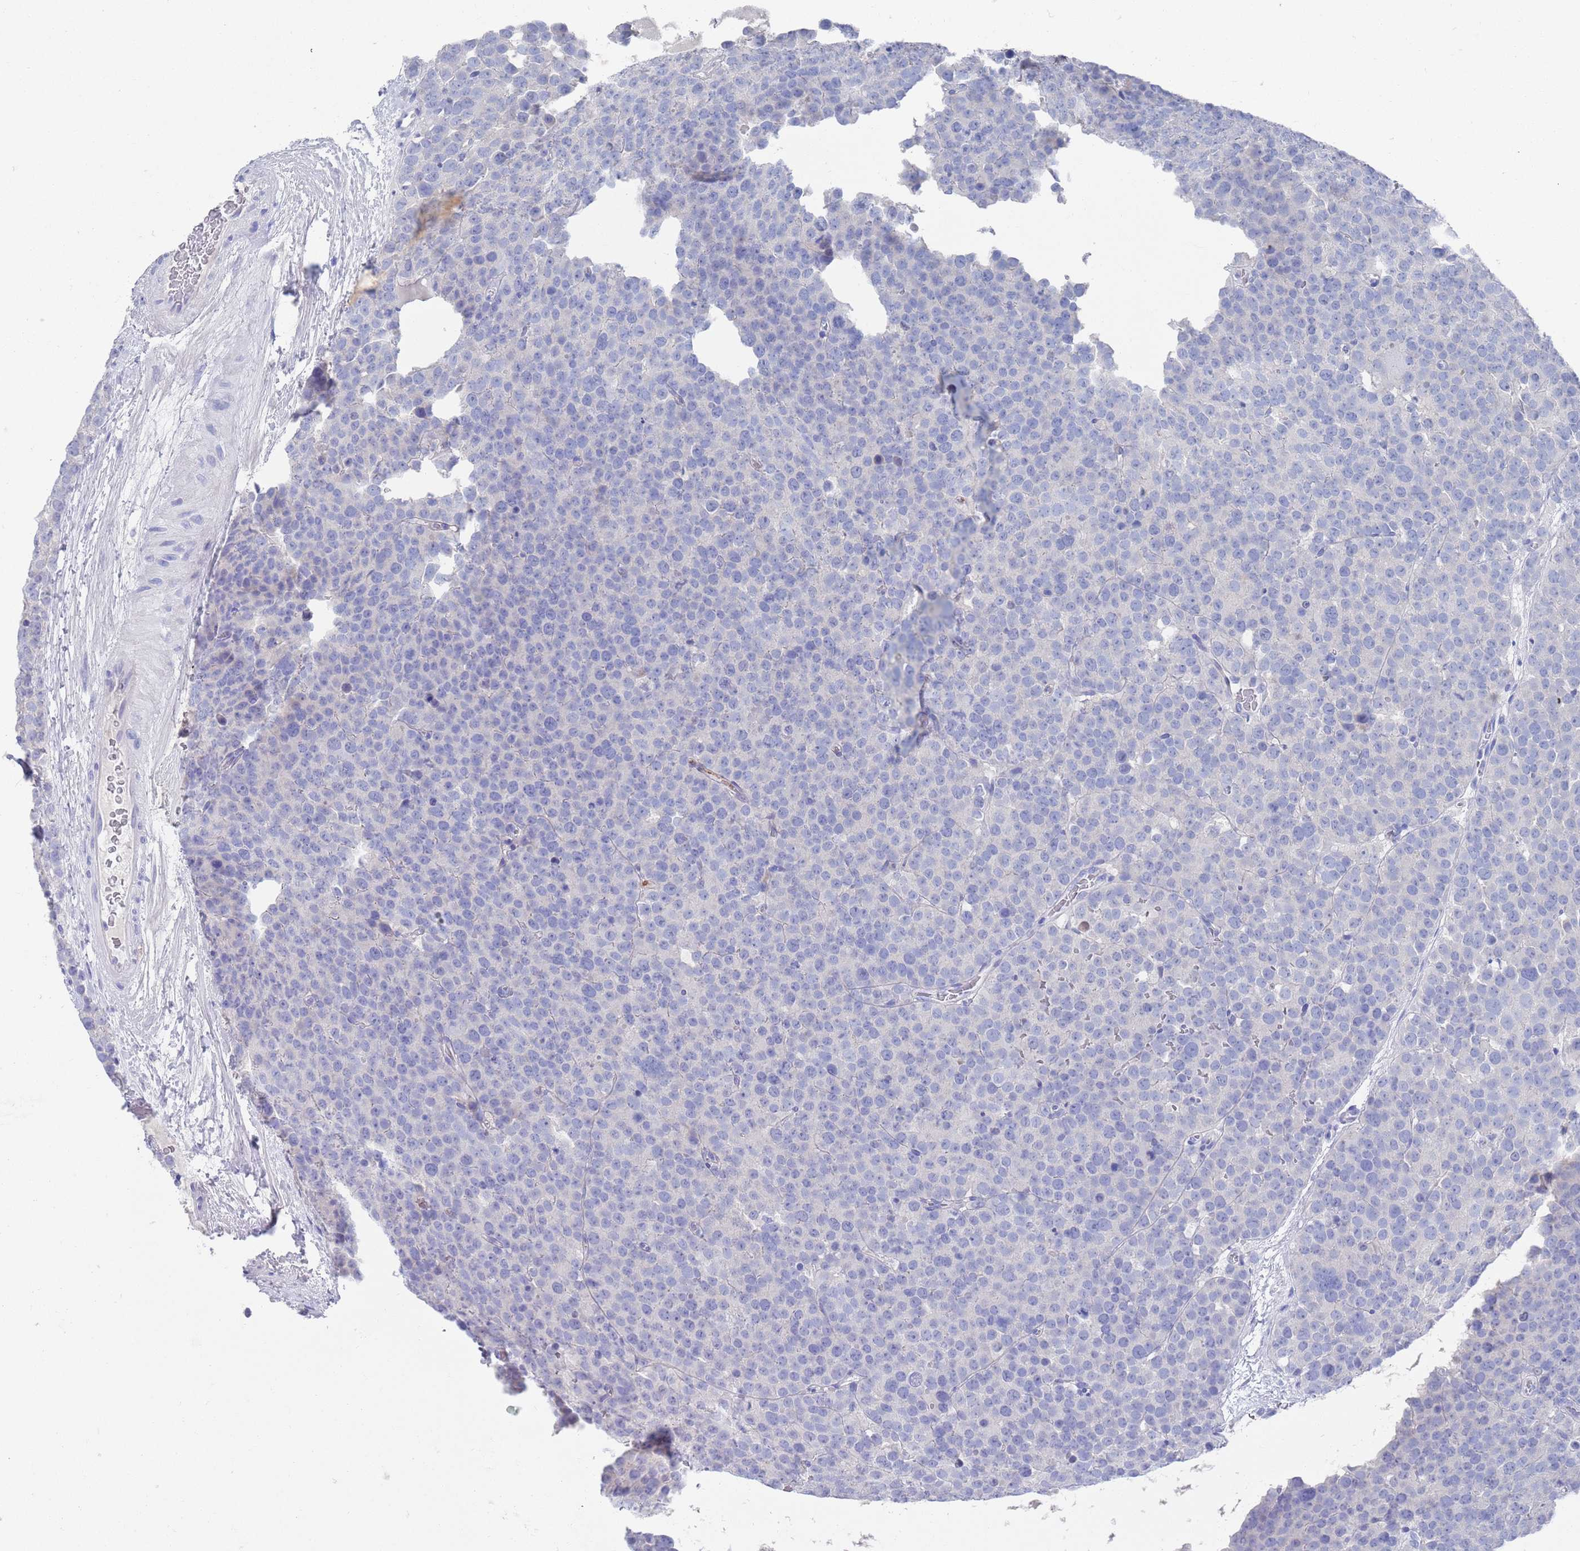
{"staining": {"intensity": "negative", "quantity": "none", "location": "none"}, "tissue": "testis cancer", "cell_type": "Tumor cells", "image_type": "cancer", "snomed": [{"axis": "morphology", "description": "Seminoma, NOS"}, {"axis": "topography", "description": "Testis"}], "caption": "The immunohistochemistry micrograph has no significant positivity in tumor cells of testis cancer (seminoma) tissue.", "gene": "MTMR2", "patient": {"sex": "male", "age": 71}}